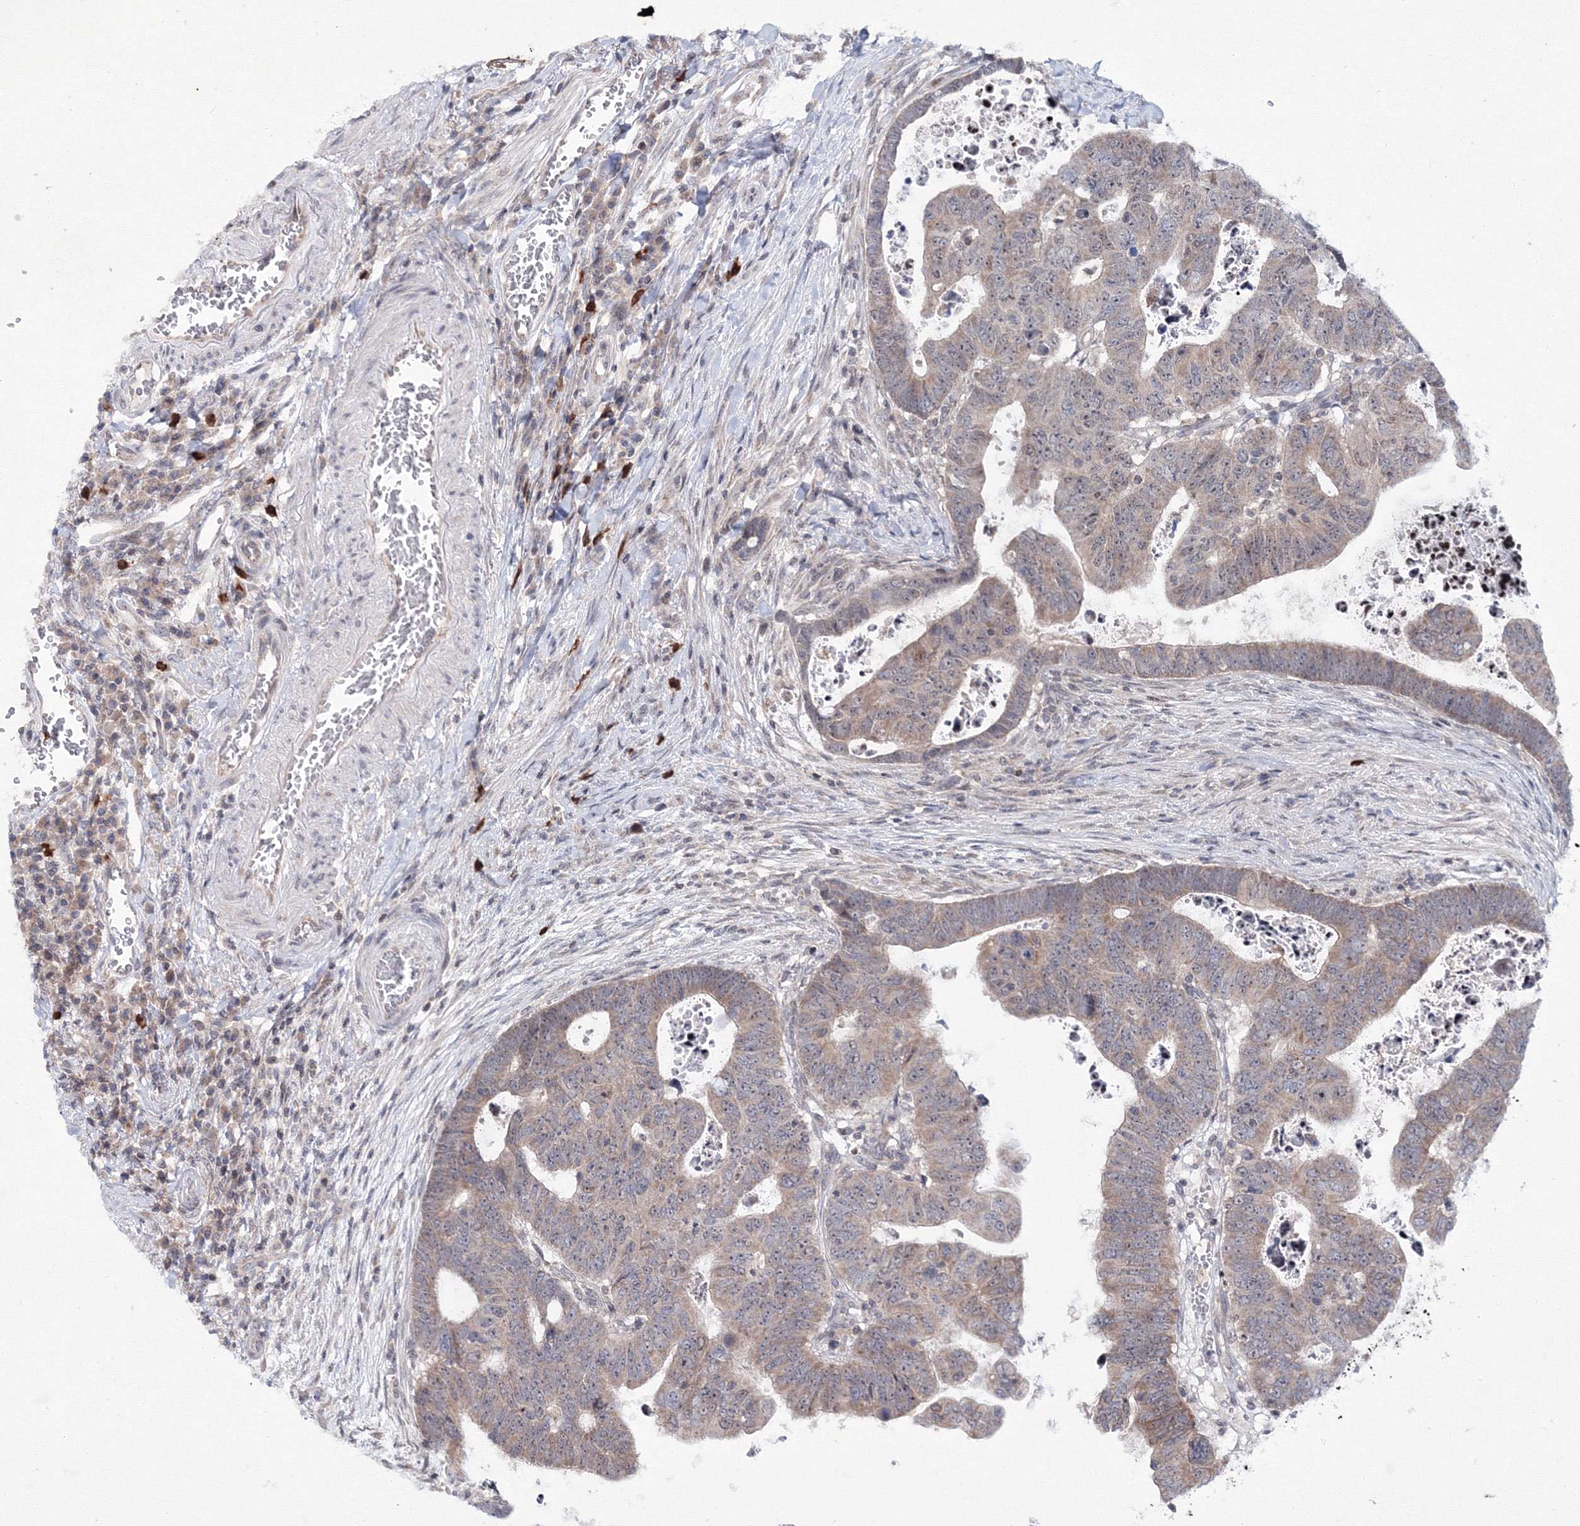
{"staining": {"intensity": "moderate", "quantity": "25%-75%", "location": "cytoplasmic/membranous"}, "tissue": "colorectal cancer", "cell_type": "Tumor cells", "image_type": "cancer", "snomed": [{"axis": "morphology", "description": "Normal tissue, NOS"}, {"axis": "morphology", "description": "Adenocarcinoma, NOS"}, {"axis": "topography", "description": "Rectum"}], "caption": "Colorectal cancer (adenocarcinoma) was stained to show a protein in brown. There is medium levels of moderate cytoplasmic/membranous expression in about 25%-75% of tumor cells.", "gene": "MKRN2", "patient": {"sex": "female", "age": 65}}